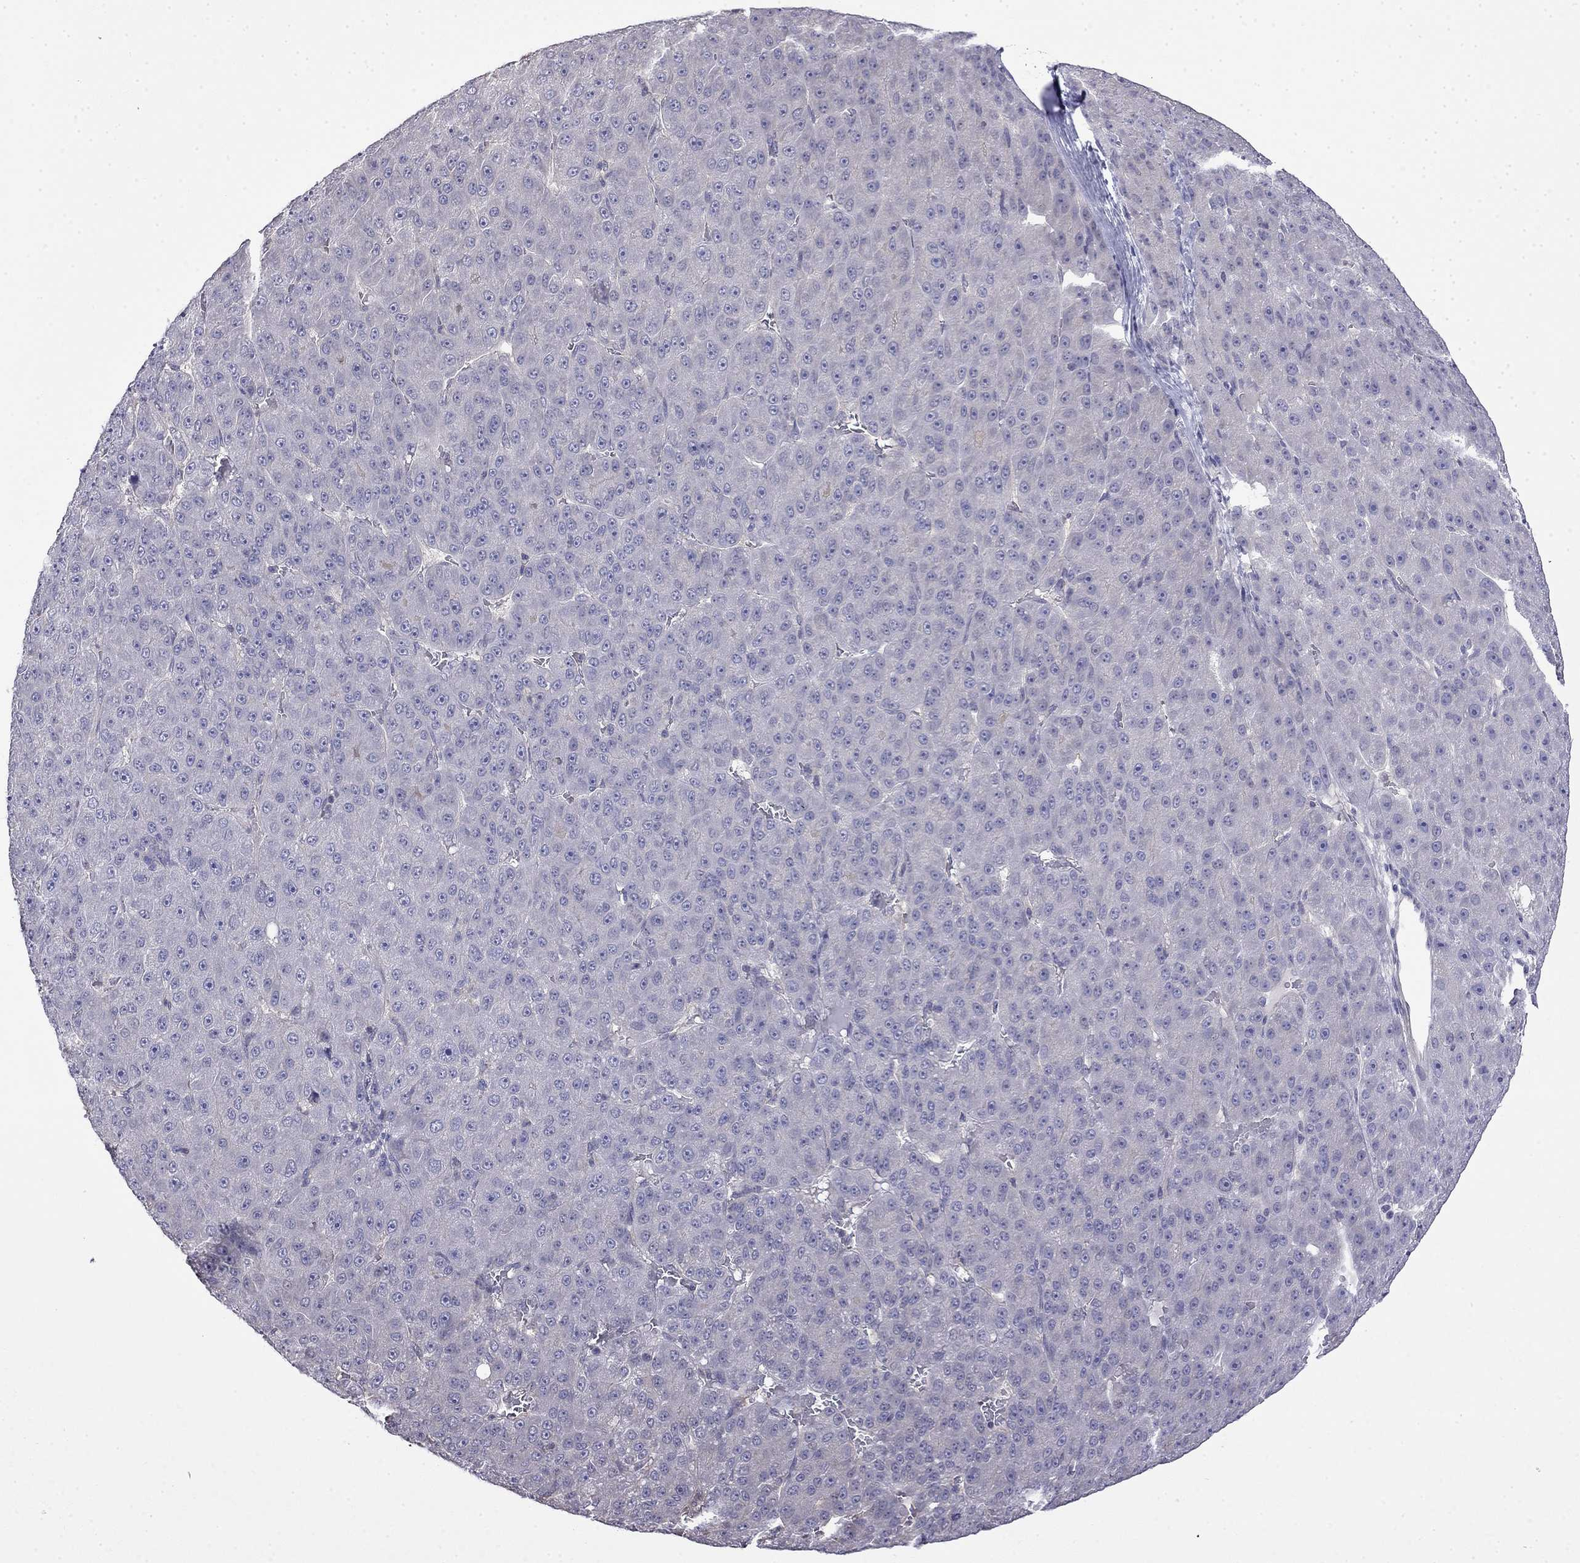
{"staining": {"intensity": "negative", "quantity": "none", "location": "none"}, "tissue": "liver cancer", "cell_type": "Tumor cells", "image_type": "cancer", "snomed": [{"axis": "morphology", "description": "Carcinoma, Hepatocellular, NOS"}, {"axis": "topography", "description": "Liver"}], "caption": "Tumor cells show no significant staining in liver cancer. The staining is performed using DAB (3,3'-diaminobenzidine) brown chromogen with nuclei counter-stained in using hematoxylin.", "gene": "GUCA1B", "patient": {"sex": "male", "age": 67}}